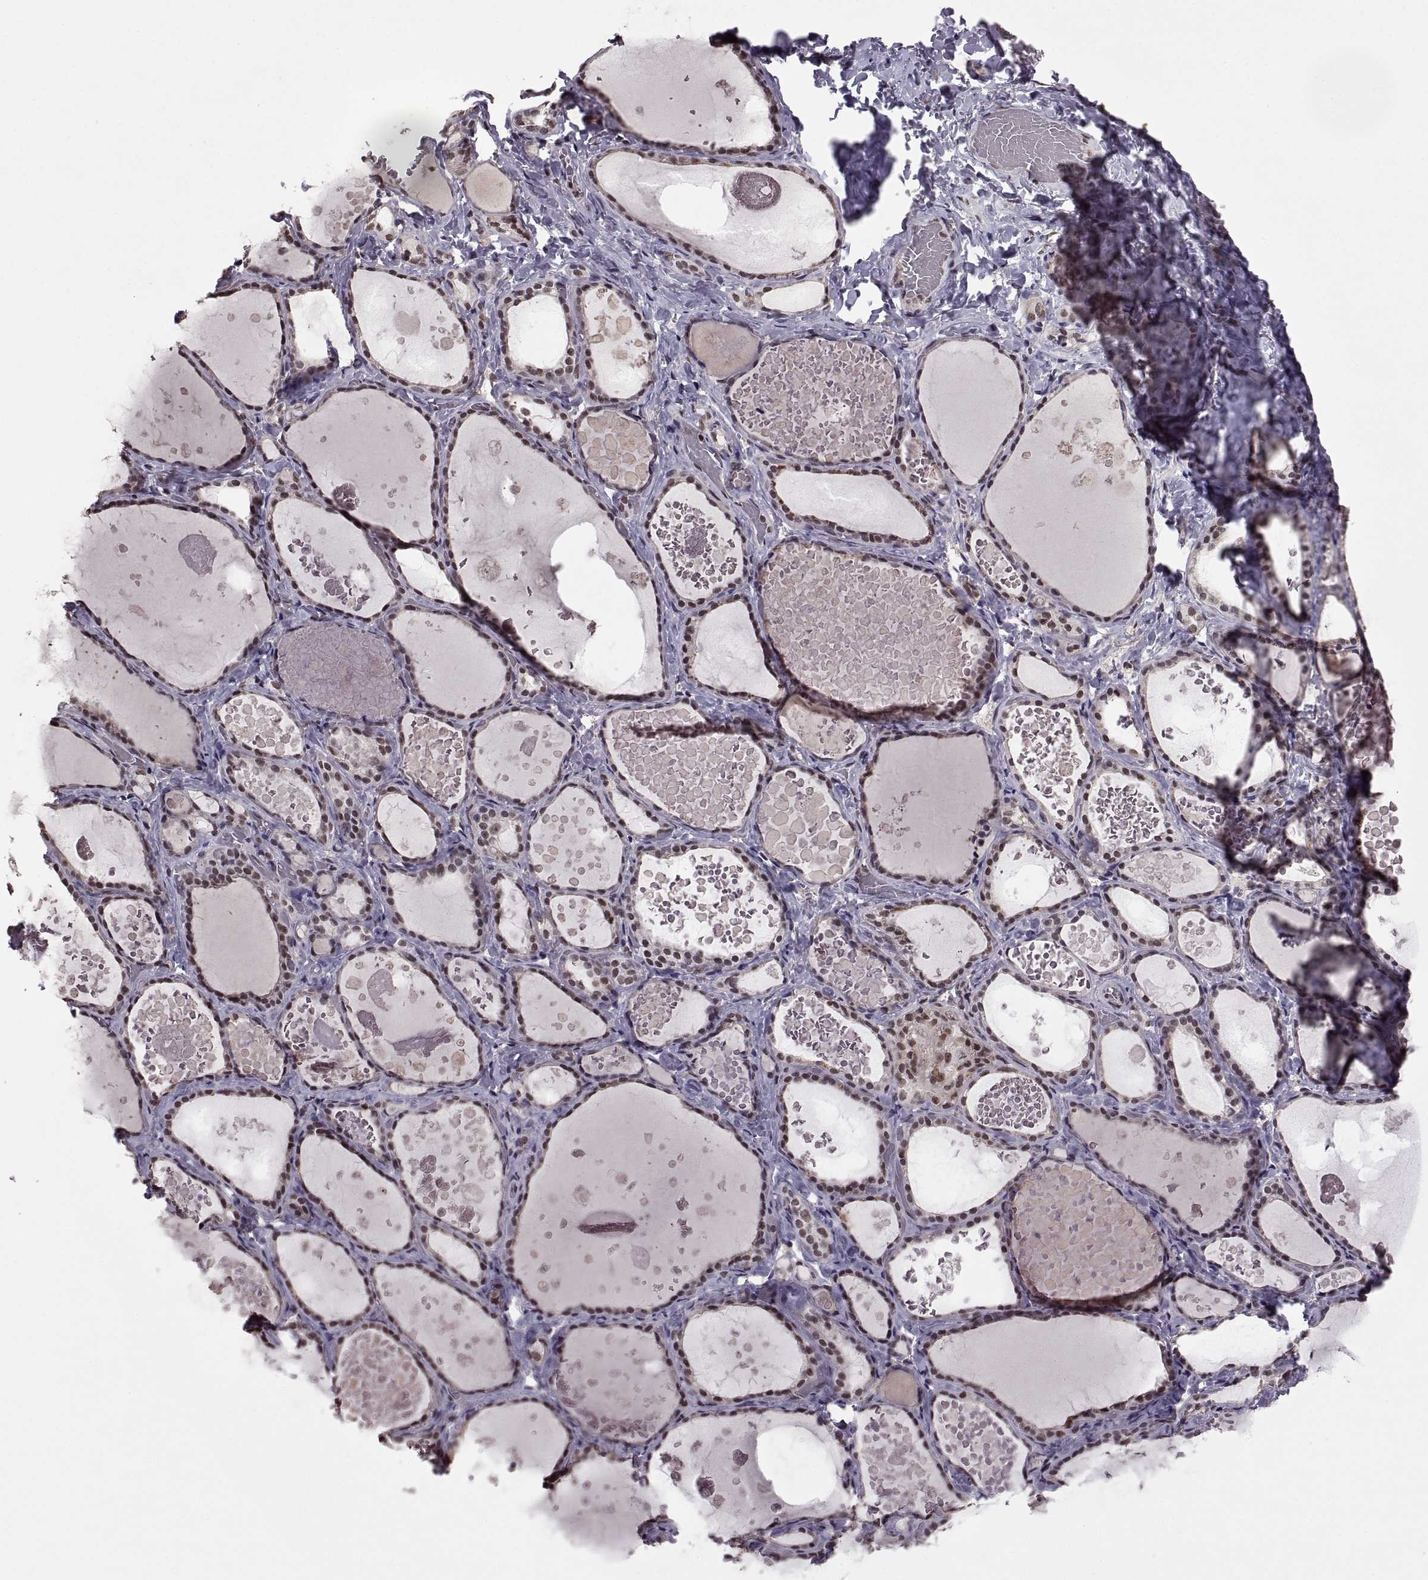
{"staining": {"intensity": "moderate", "quantity": "25%-75%", "location": "nuclear"}, "tissue": "thyroid gland", "cell_type": "Glandular cells", "image_type": "normal", "snomed": [{"axis": "morphology", "description": "Normal tissue, NOS"}, {"axis": "topography", "description": "Thyroid gland"}], "caption": "Glandular cells show moderate nuclear expression in approximately 25%-75% of cells in unremarkable thyroid gland.", "gene": "INTS3", "patient": {"sex": "female", "age": 56}}